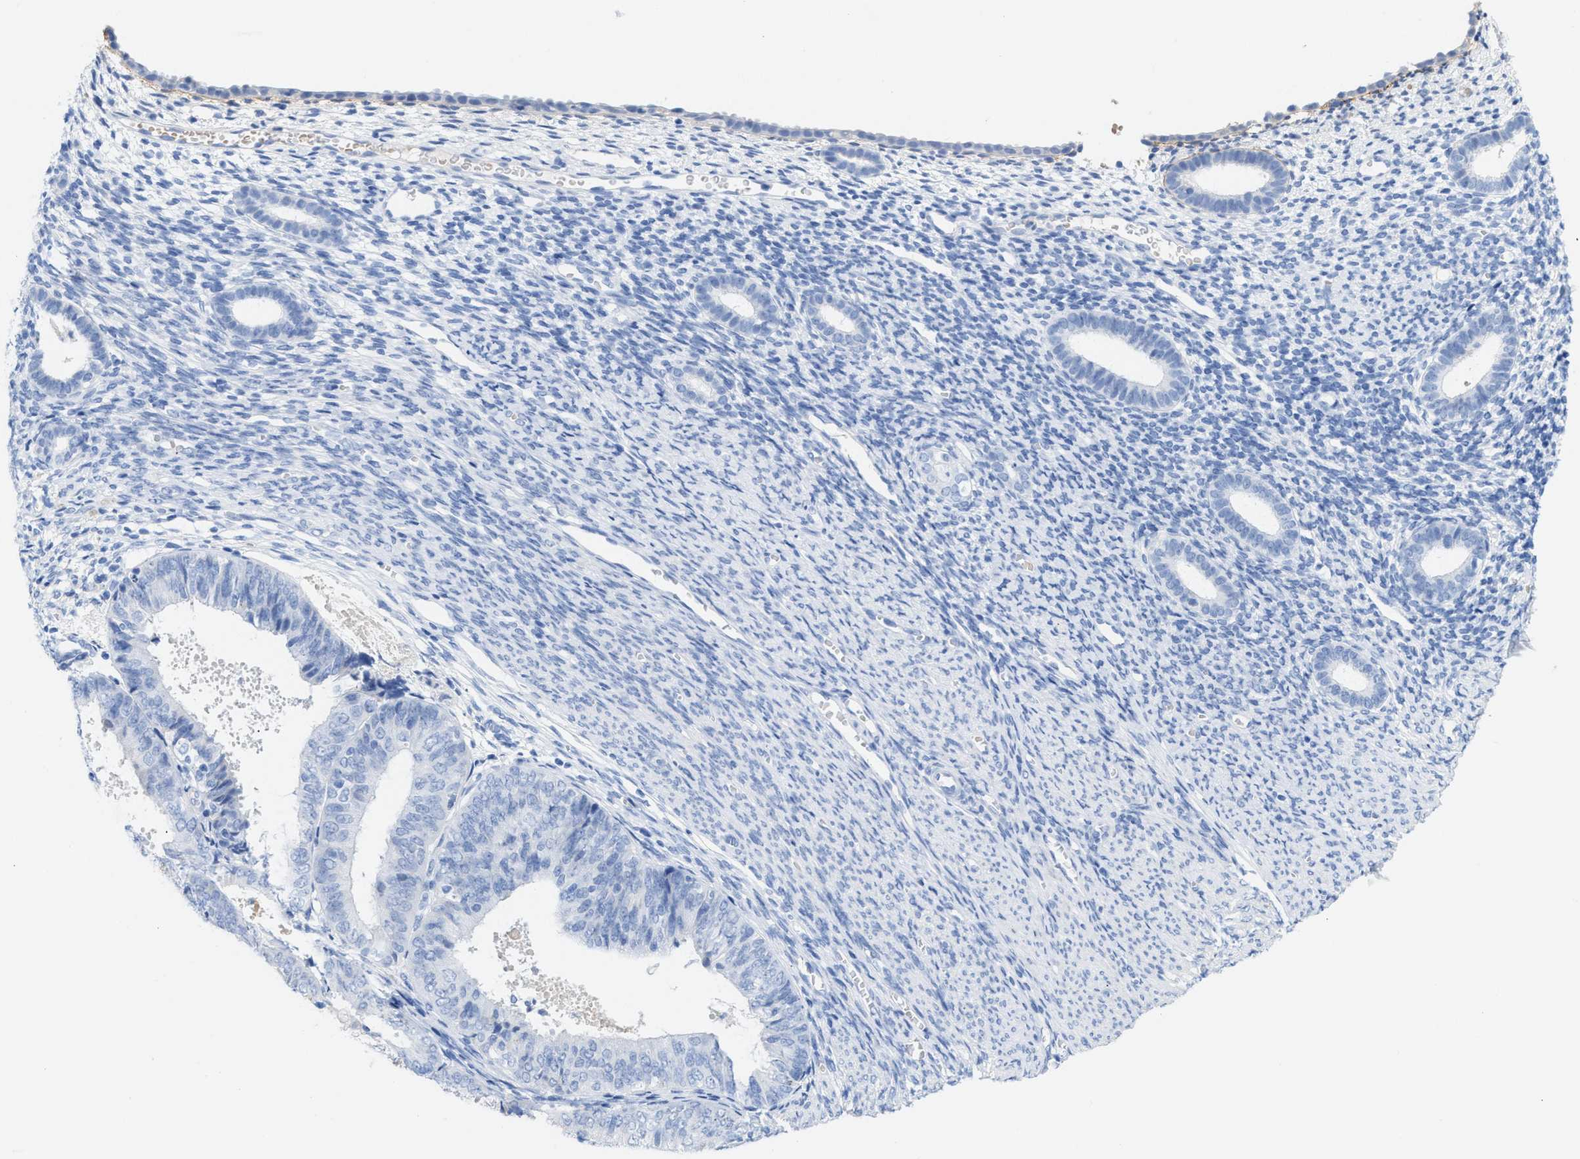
{"staining": {"intensity": "negative", "quantity": "none", "location": "none"}, "tissue": "endometrium", "cell_type": "Cells in endometrial stroma", "image_type": "normal", "snomed": [{"axis": "morphology", "description": "Normal tissue, NOS"}, {"axis": "morphology", "description": "Adenocarcinoma, NOS"}, {"axis": "topography", "description": "Endometrium"}], "caption": "DAB (3,3'-diaminobenzidine) immunohistochemical staining of benign human endometrium shows no significant staining in cells in endometrial stroma. (Stains: DAB immunohistochemistry with hematoxylin counter stain, Microscopy: brightfield microscopy at high magnification).", "gene": "ANKFN1", "patient": {"sex": "female", "age": 57}}